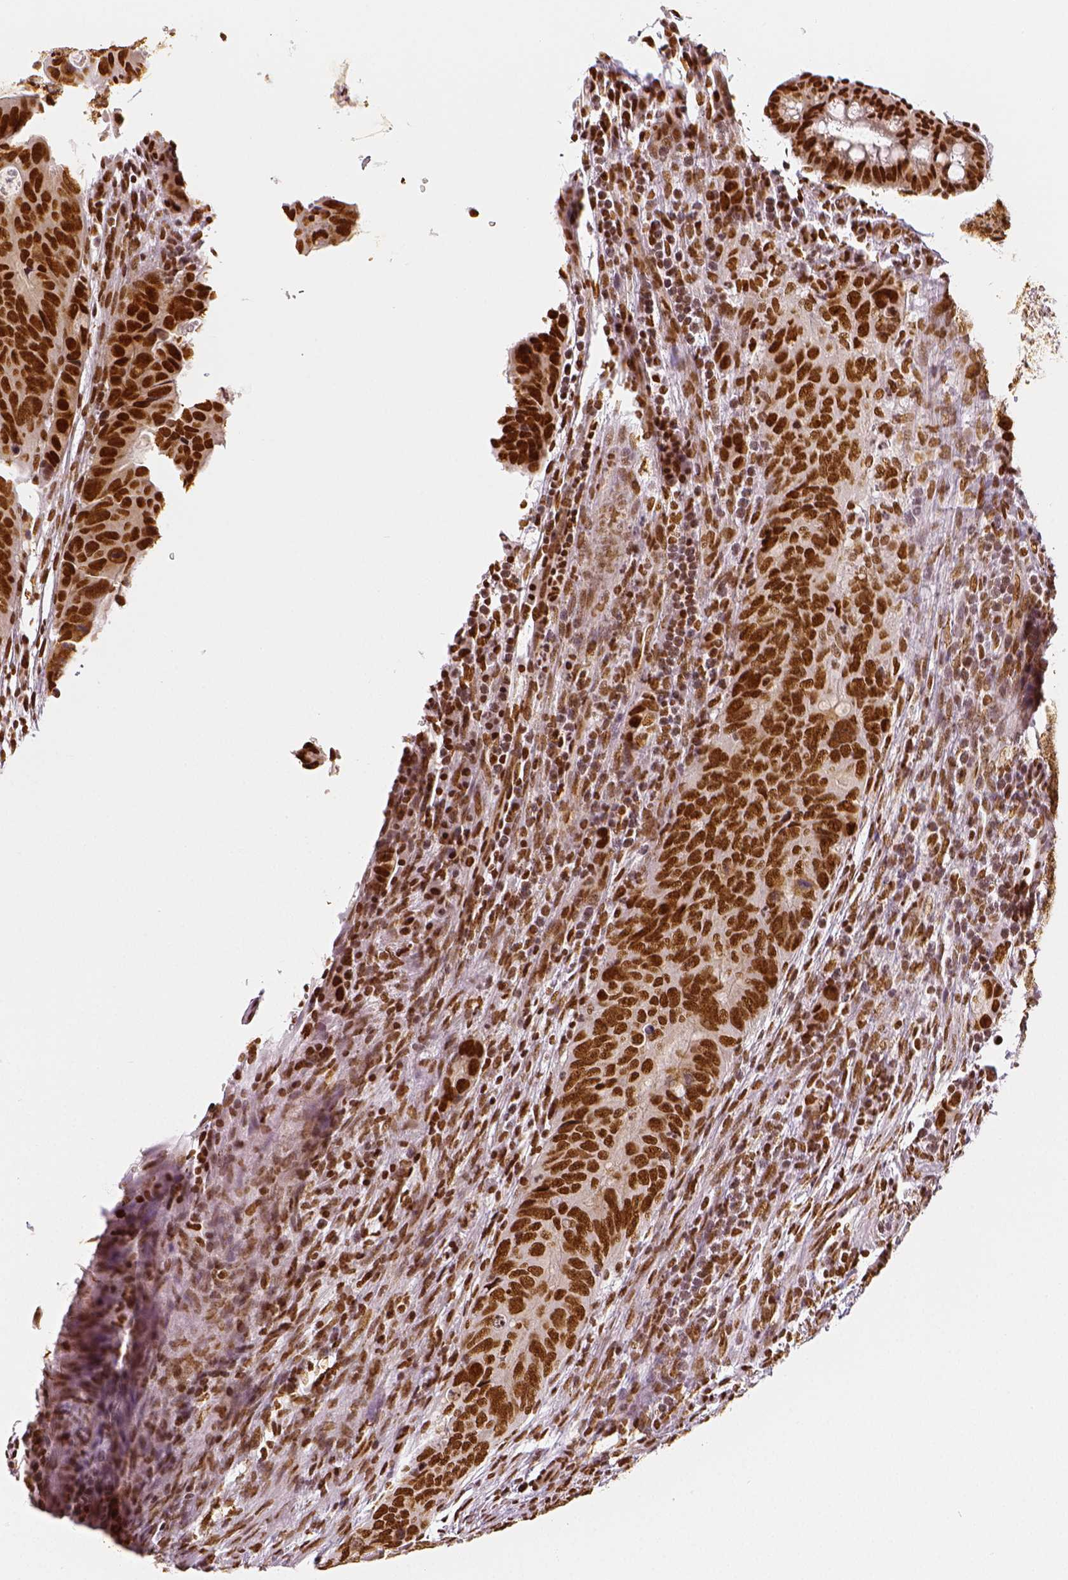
{"staining": {"intensity": "strong", "quantity": ">75%", "location": "nuclear"}, "tissue": "colorectal cancer", "cell_type": "Tumor cells", "image_type": "cancer", "snomed": [{"axis": "morphology", "description": "Adenocarcinoma, NOS"}, {"axis": "topography", "description": "Colon"}], "caption": "Colorectal cancer (adenocarcinoma) was stained to show a protein in brown. There is high levels of strong nuclear staining in approximately >75% of tumor cells.", "gene": "KDM5B", "patient": {"sex": "male", "age": 79}}